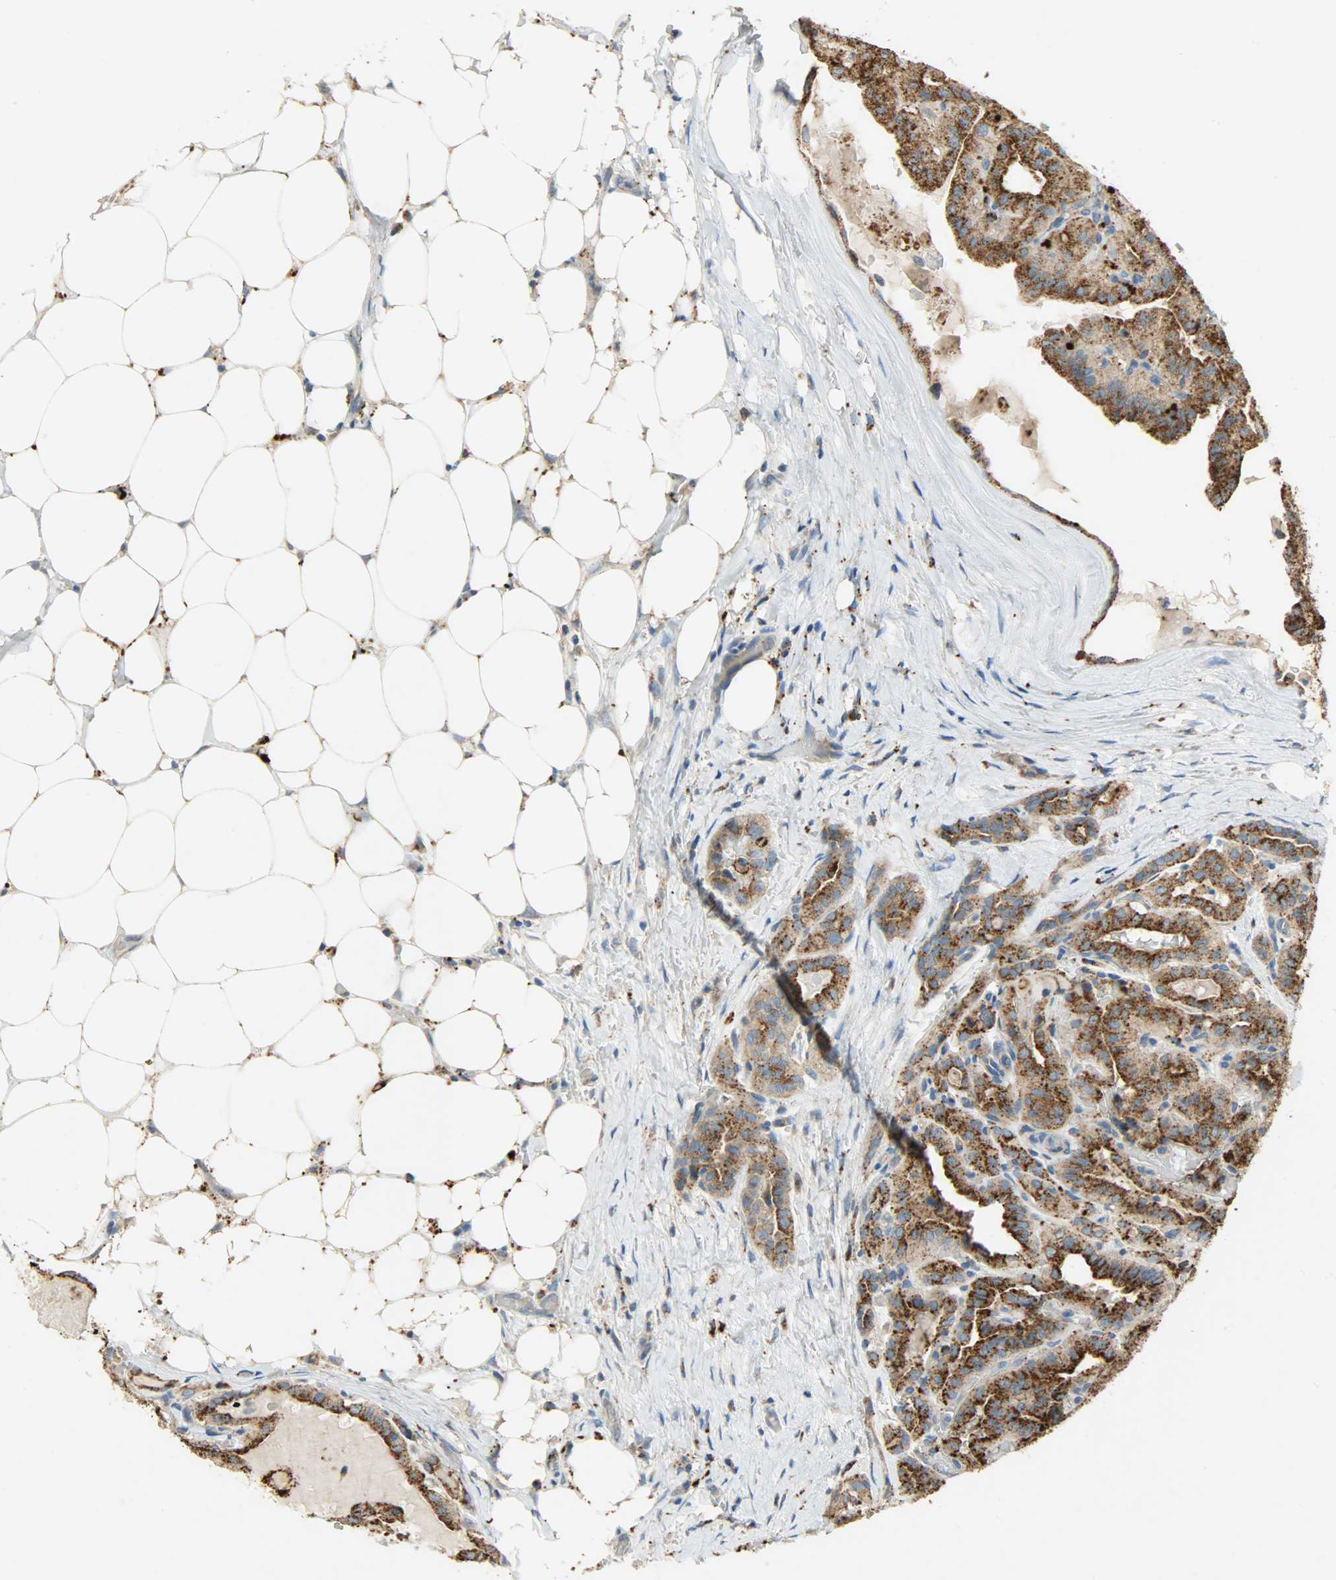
{"staining": {"intensity": "moderate", "quantity": ">75%", "location": "cytoplasmic/membranous"}, "tissue": "thyroid cancer", "cell_type": "Tumor cells", "image_type": "cancer", "snomed": [{"axis": "morphology", "description": "Papillary adenocarcinoma, NOS"}, {"axis": "topography", "description": "Thyroid gland"}], "caption": "Protein staining displays moderate cytoplasmic/membranous expression in about >75% of tumor cells in thyroid cancer. (DAB IHC with brightfield microscopy, high magnification).", "gene": "ASAH1", "patient": {"sex": "male", "age": 77}}